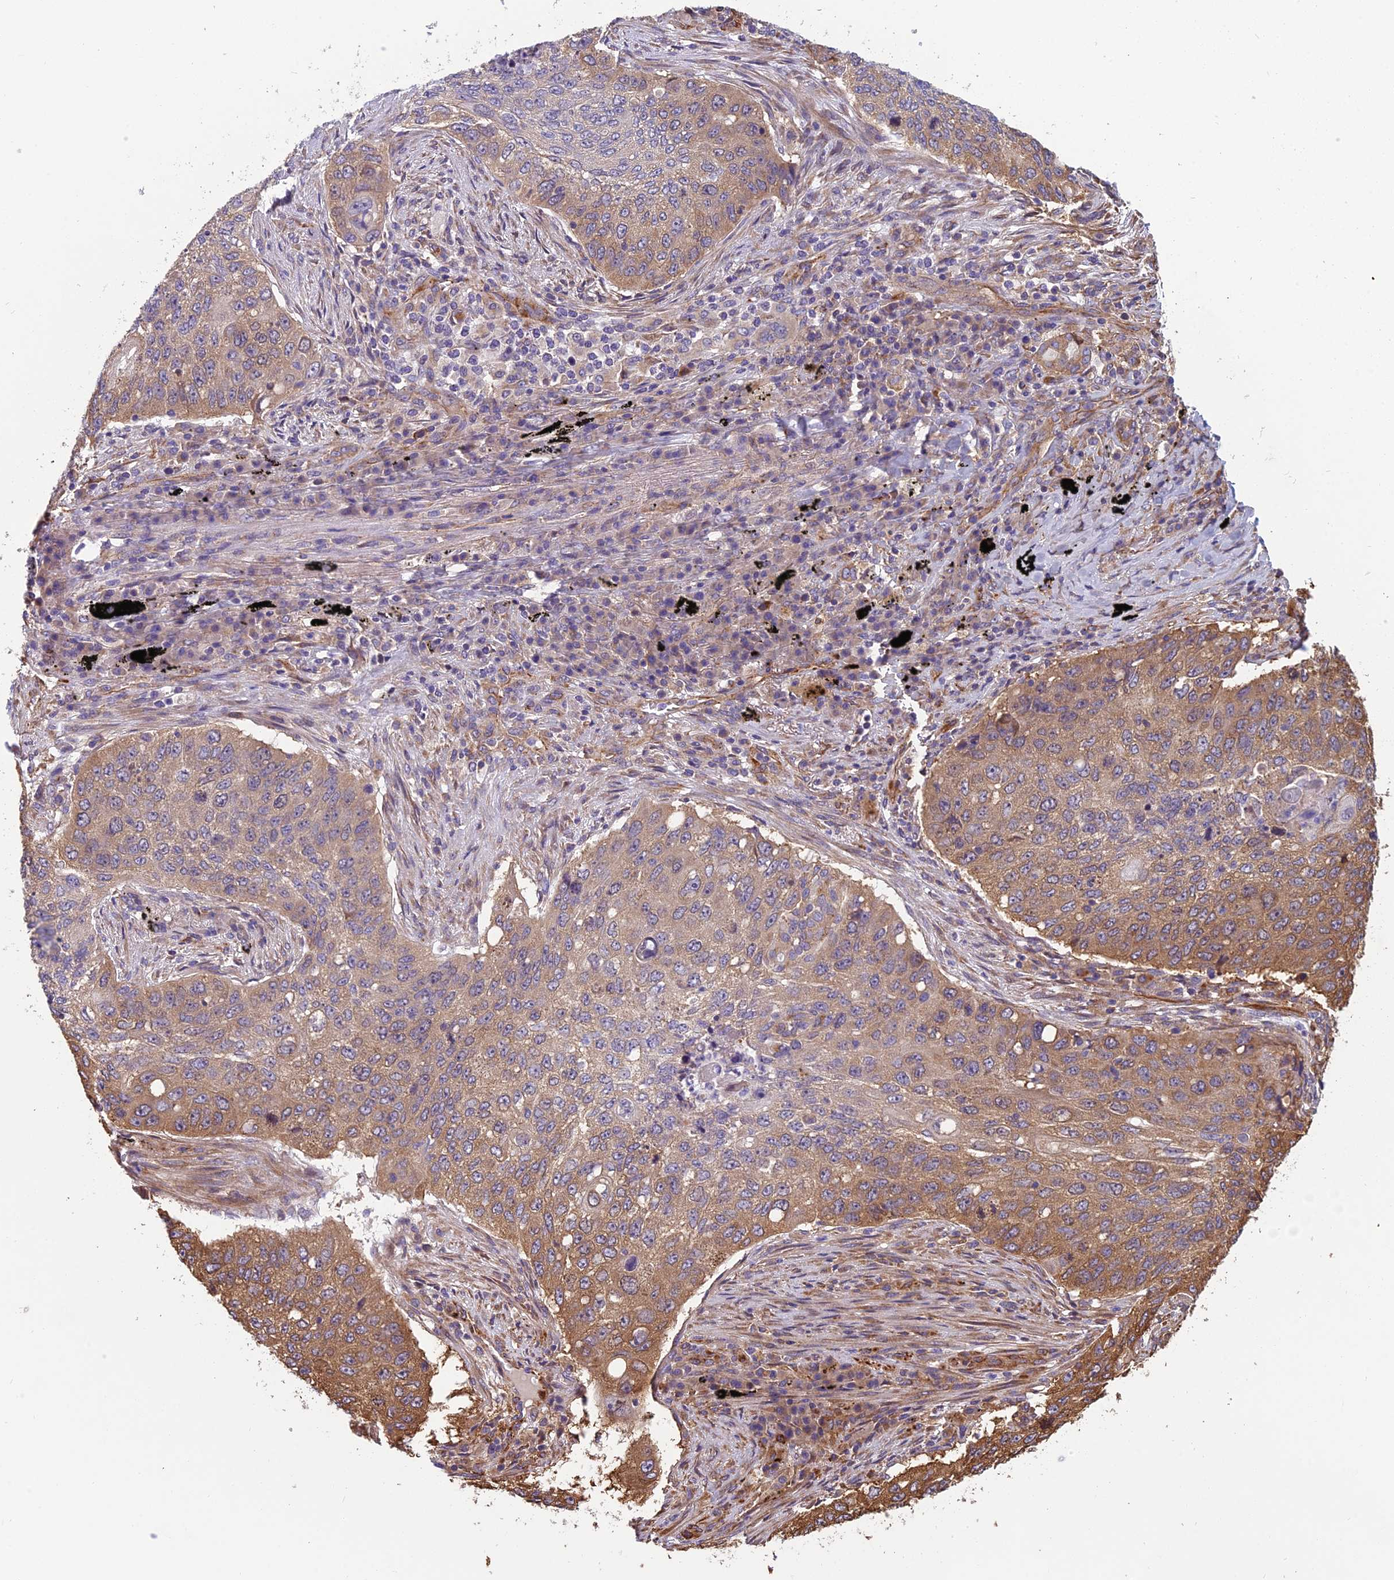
{"staining": {"intensity": "moderate", "quantity": "25%-75%", "location": "cytoplasmic/membranous"}, "tissue": "lung cancer", "cell_type": "Tumor cells", "image_type": "cancer", "snomed": [{"axis": "morphology", "description": "Squamous cell carcinoma, NOS"}, {"axis": "topography", "description": "Lung"}], "caption": "High-power microscopy captured an immunohistochemistry (IHC) histopathology image of lung cancer (squamous cell carcinoma), revealing moderate cytoplasmic/membranous staining in about 25%-75% of tumor cells. Nuclei are stained in blue.", "gene": "SPDL1", "patient": {"sex": "female", "age": 63}}